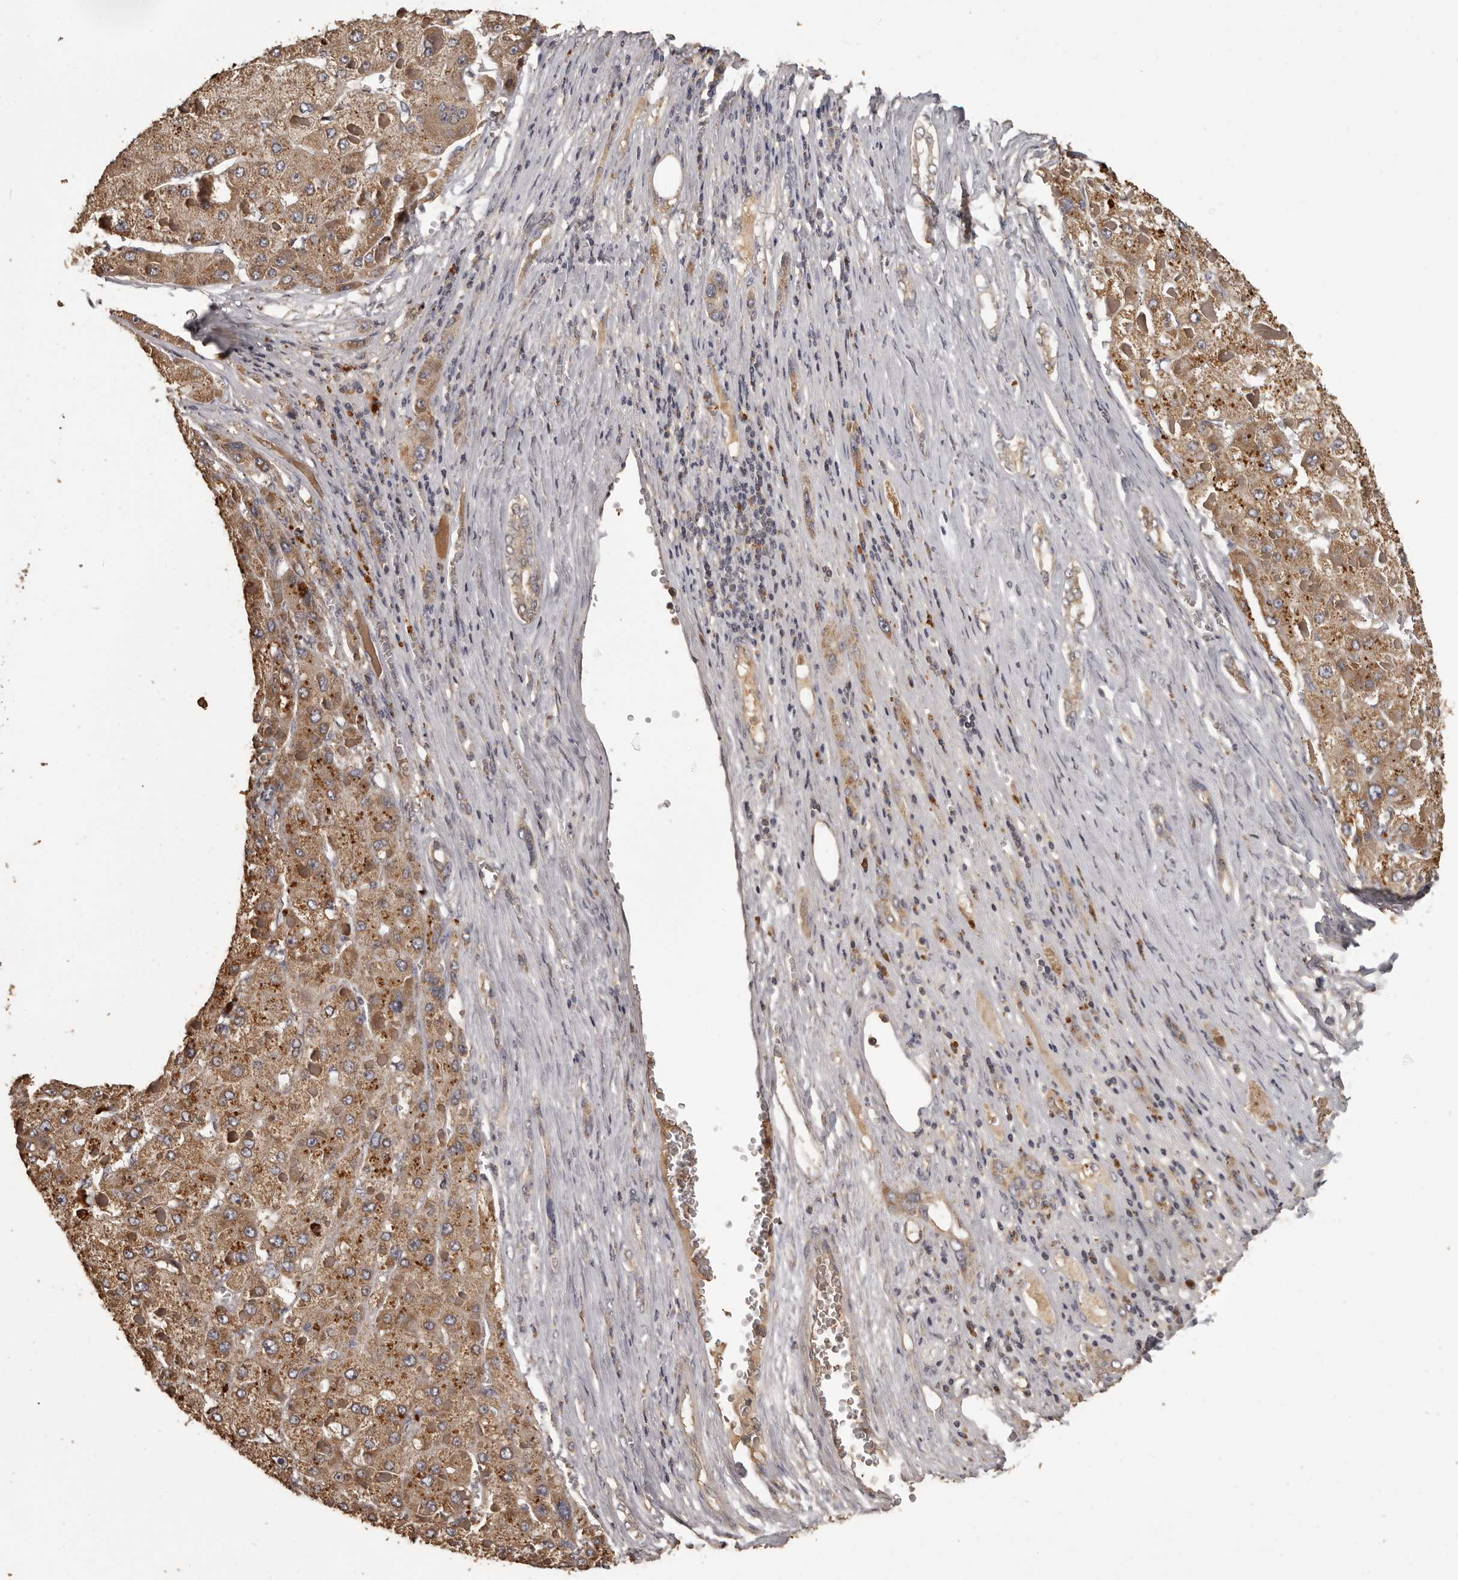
{"staining": {"intensity": "moderate", "quantity": ">75%", "location": "cytoplasmic/membranous"}, "tissue": "liver cancer", "cell_type": "Tumor cells", "image_type": "cancer", "snomed": [{"axis": "morphology", "description": "Carcinoma, Hepatocellular, NOS"}, {"axis": "topography", "description": "Liver"}], "caption": "Liver cancer was stained to show a protein in brown. There is medium levels of moderate cytoplasmic/membranous expression in approximately >75% of tumor cells.", "gene": "MGAT5", "patient": {"sex": "female", "age": 73}}